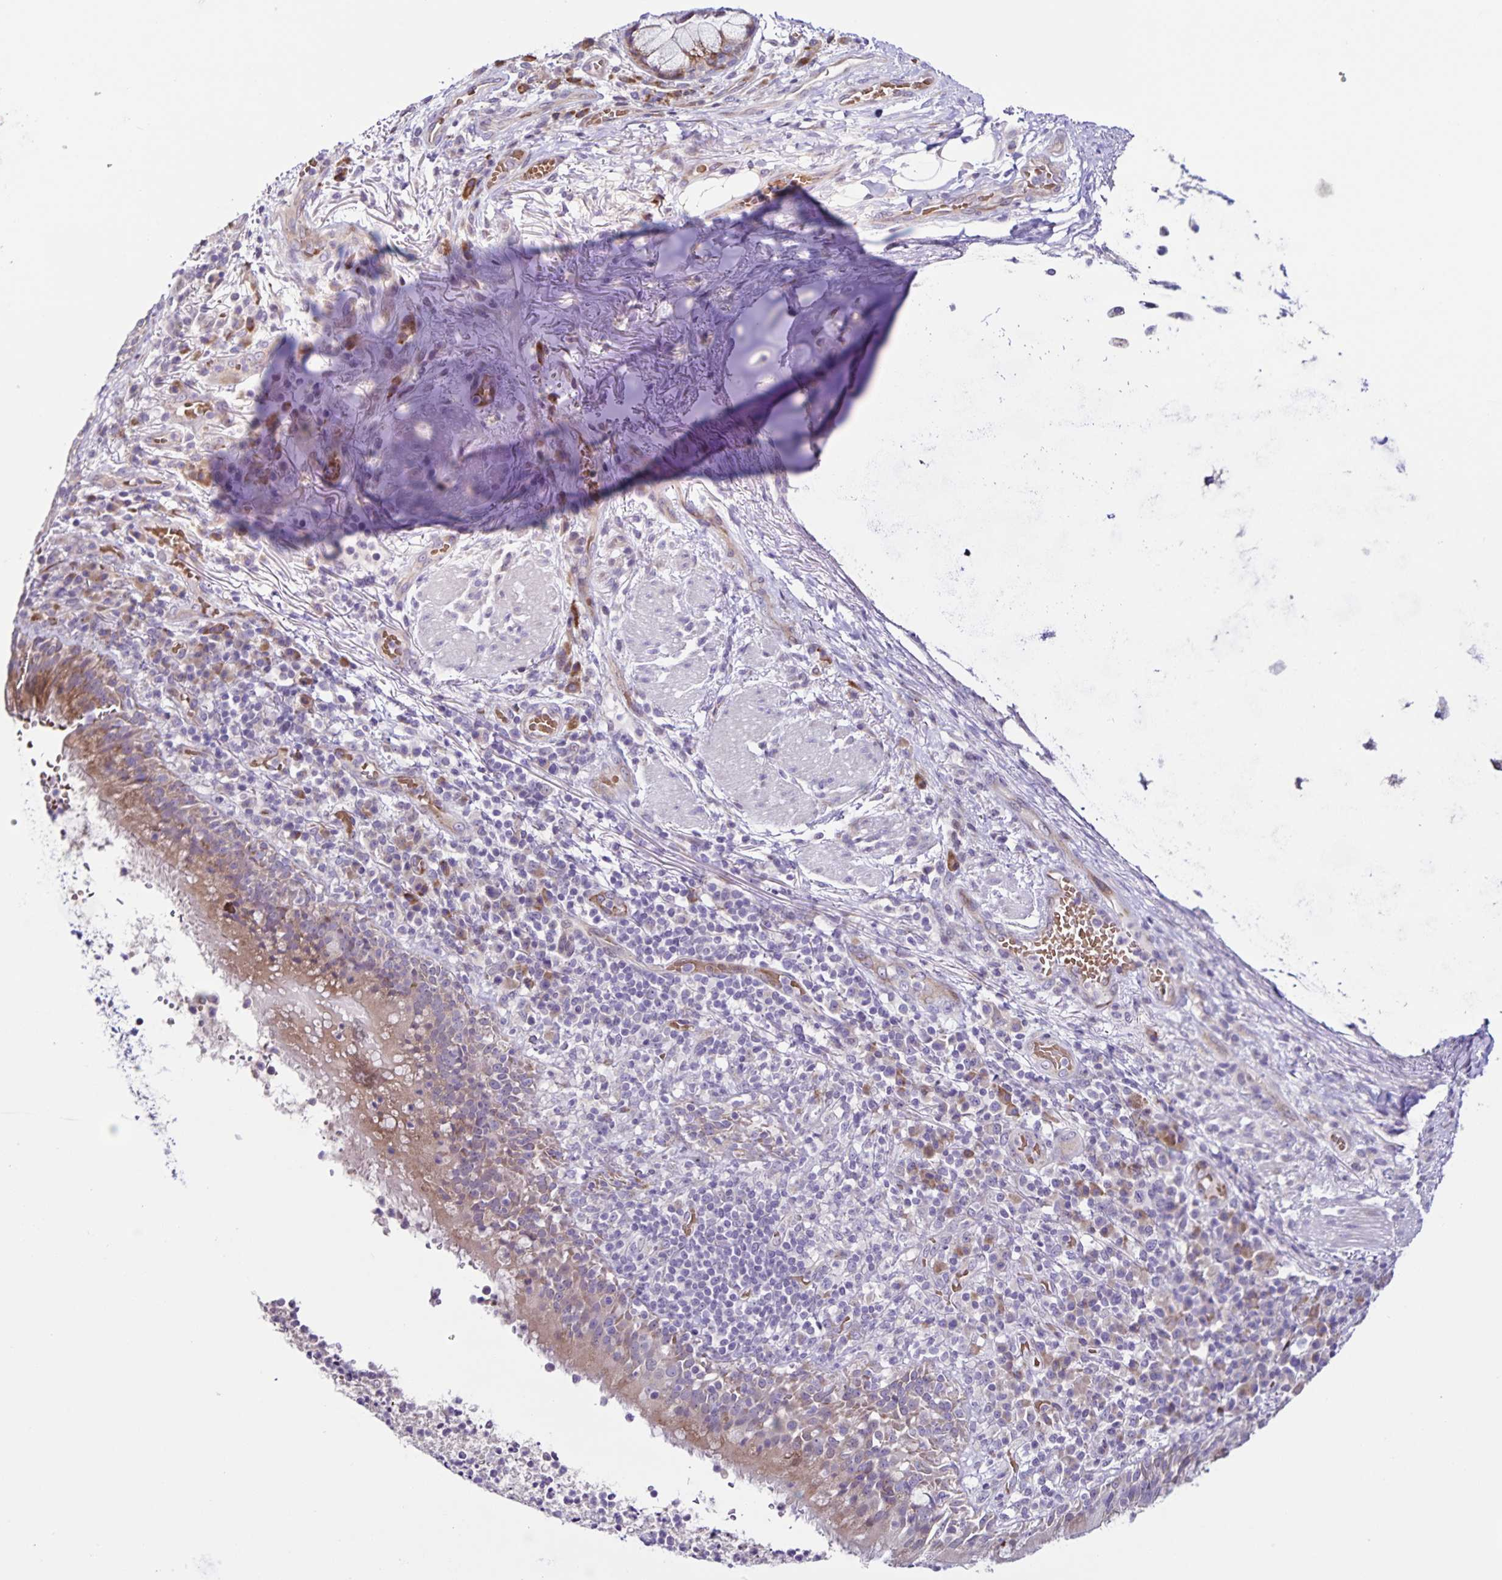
{"staining": {"intensity": "weak", "quantity": "25%-75%", "location": "cytoplasmic/membranous"}, "tissue": "bronchus", "cell_type": "Respiratory epithelial cells", "image_type": "normal", "snomed": [{"axis": "morphology", "description": "Normal tissue, NOS"}, {"axis": "topography", "description": "Lymph node"}, {"axis": "topography", "description": "Bronchus"}], "caption": "IHC image of benign bronchus stained for a protein (brown), which demonstrates low levels of weak cytoplasmic/membranous staining in about 25%-75% of respiratory epithelial cells.", "gene": "RNFT2", "patient": {"sex": "male", "age": 56}}